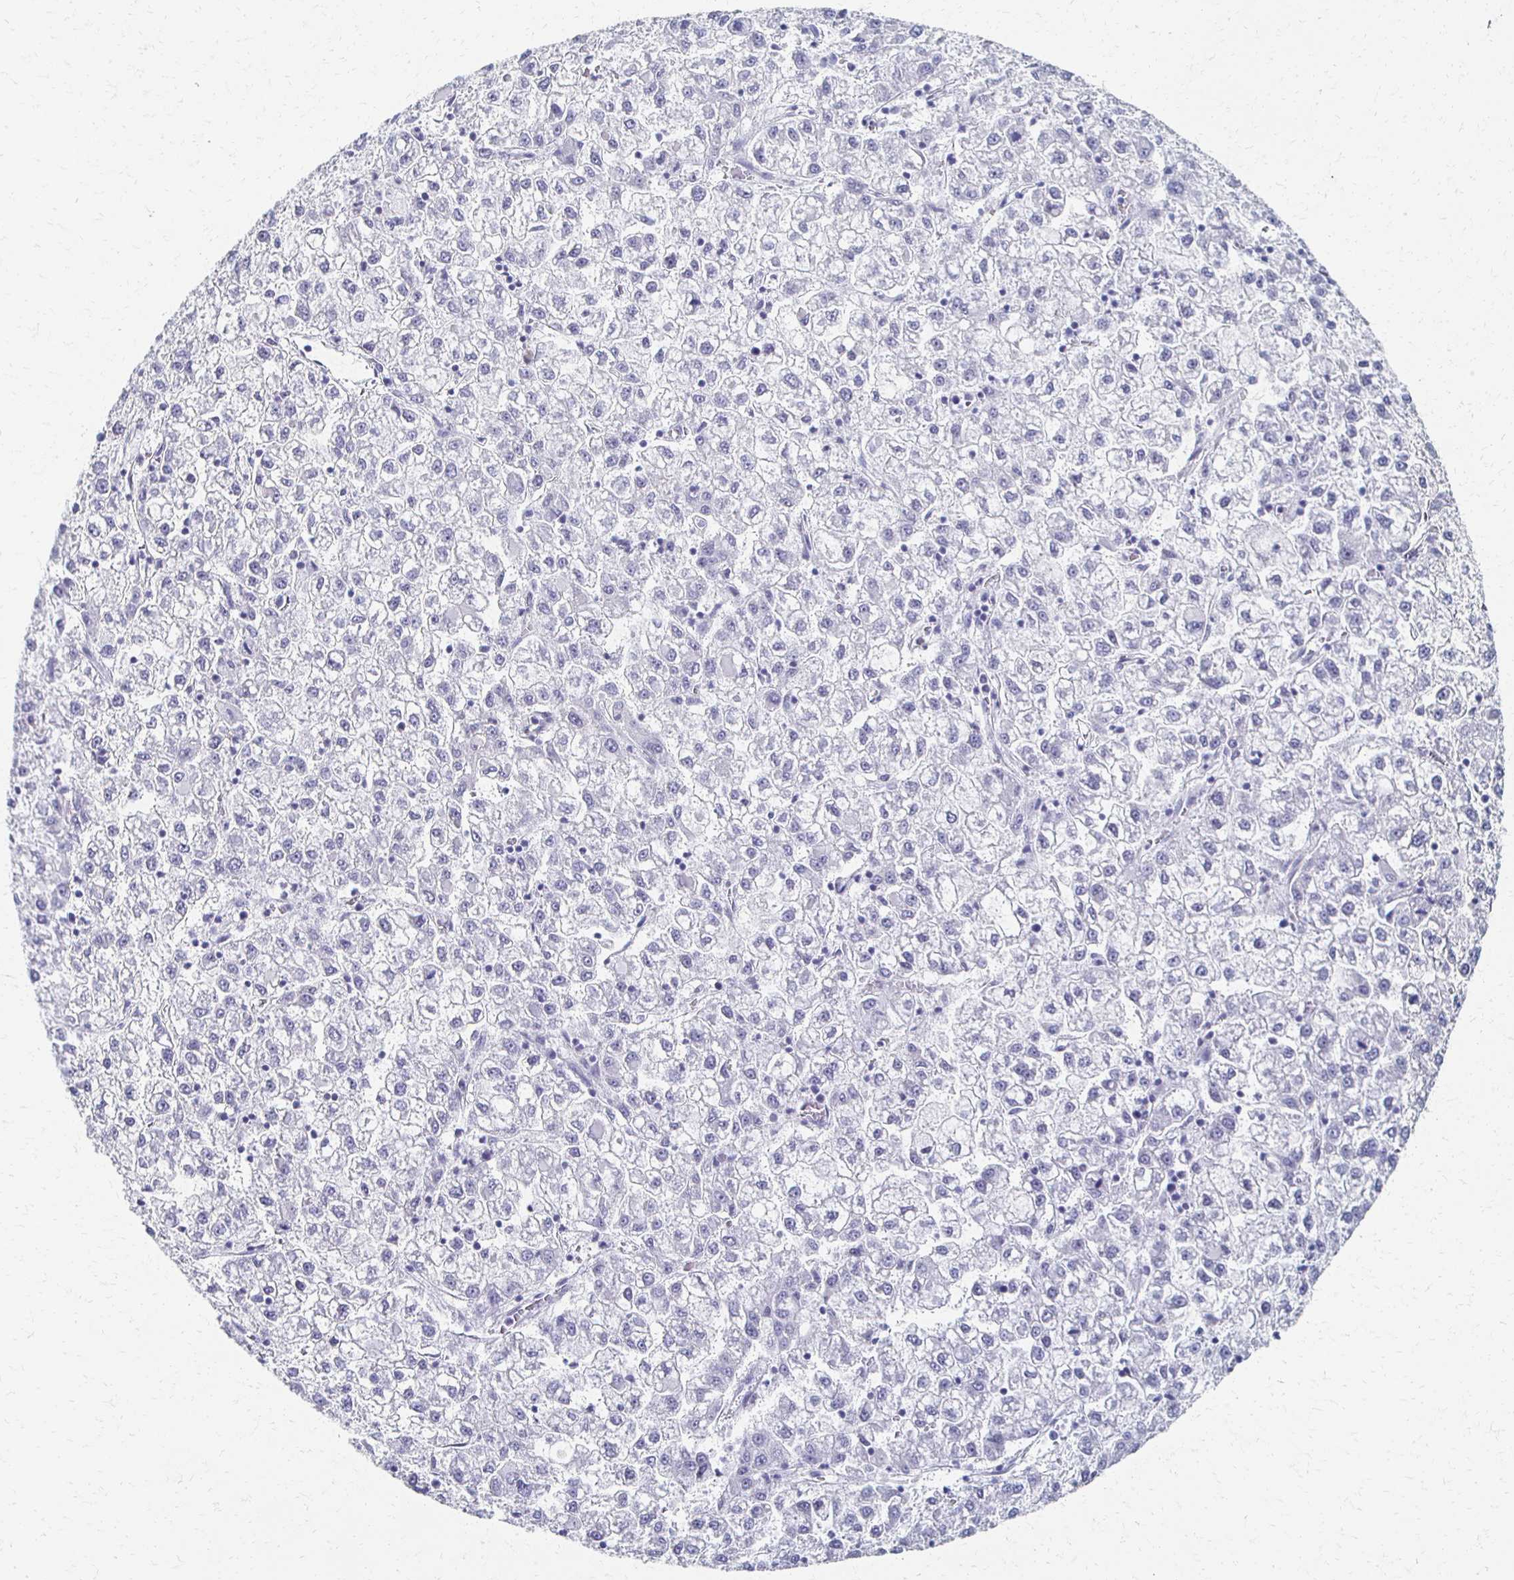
{"staining": {"intensity": "negative", "quantity": "none", "location": "none"}, "tissue": "liver cancer", "cell_type": "Tumor cells", "image_type": "cancer", "snomed": [{"axis": "morphology", "description": "Carcinoma, Hepatocellular, NOS"}, {"axis": "topography", "description": "Liver"}], "caption": "This is an immunohistochemistry photomicrograph of liver hepatocellular carcinoma. There is no positivity in tumor cells.", "gene": "CXCR2", "patient": {"sex": "male", "age": 40}}